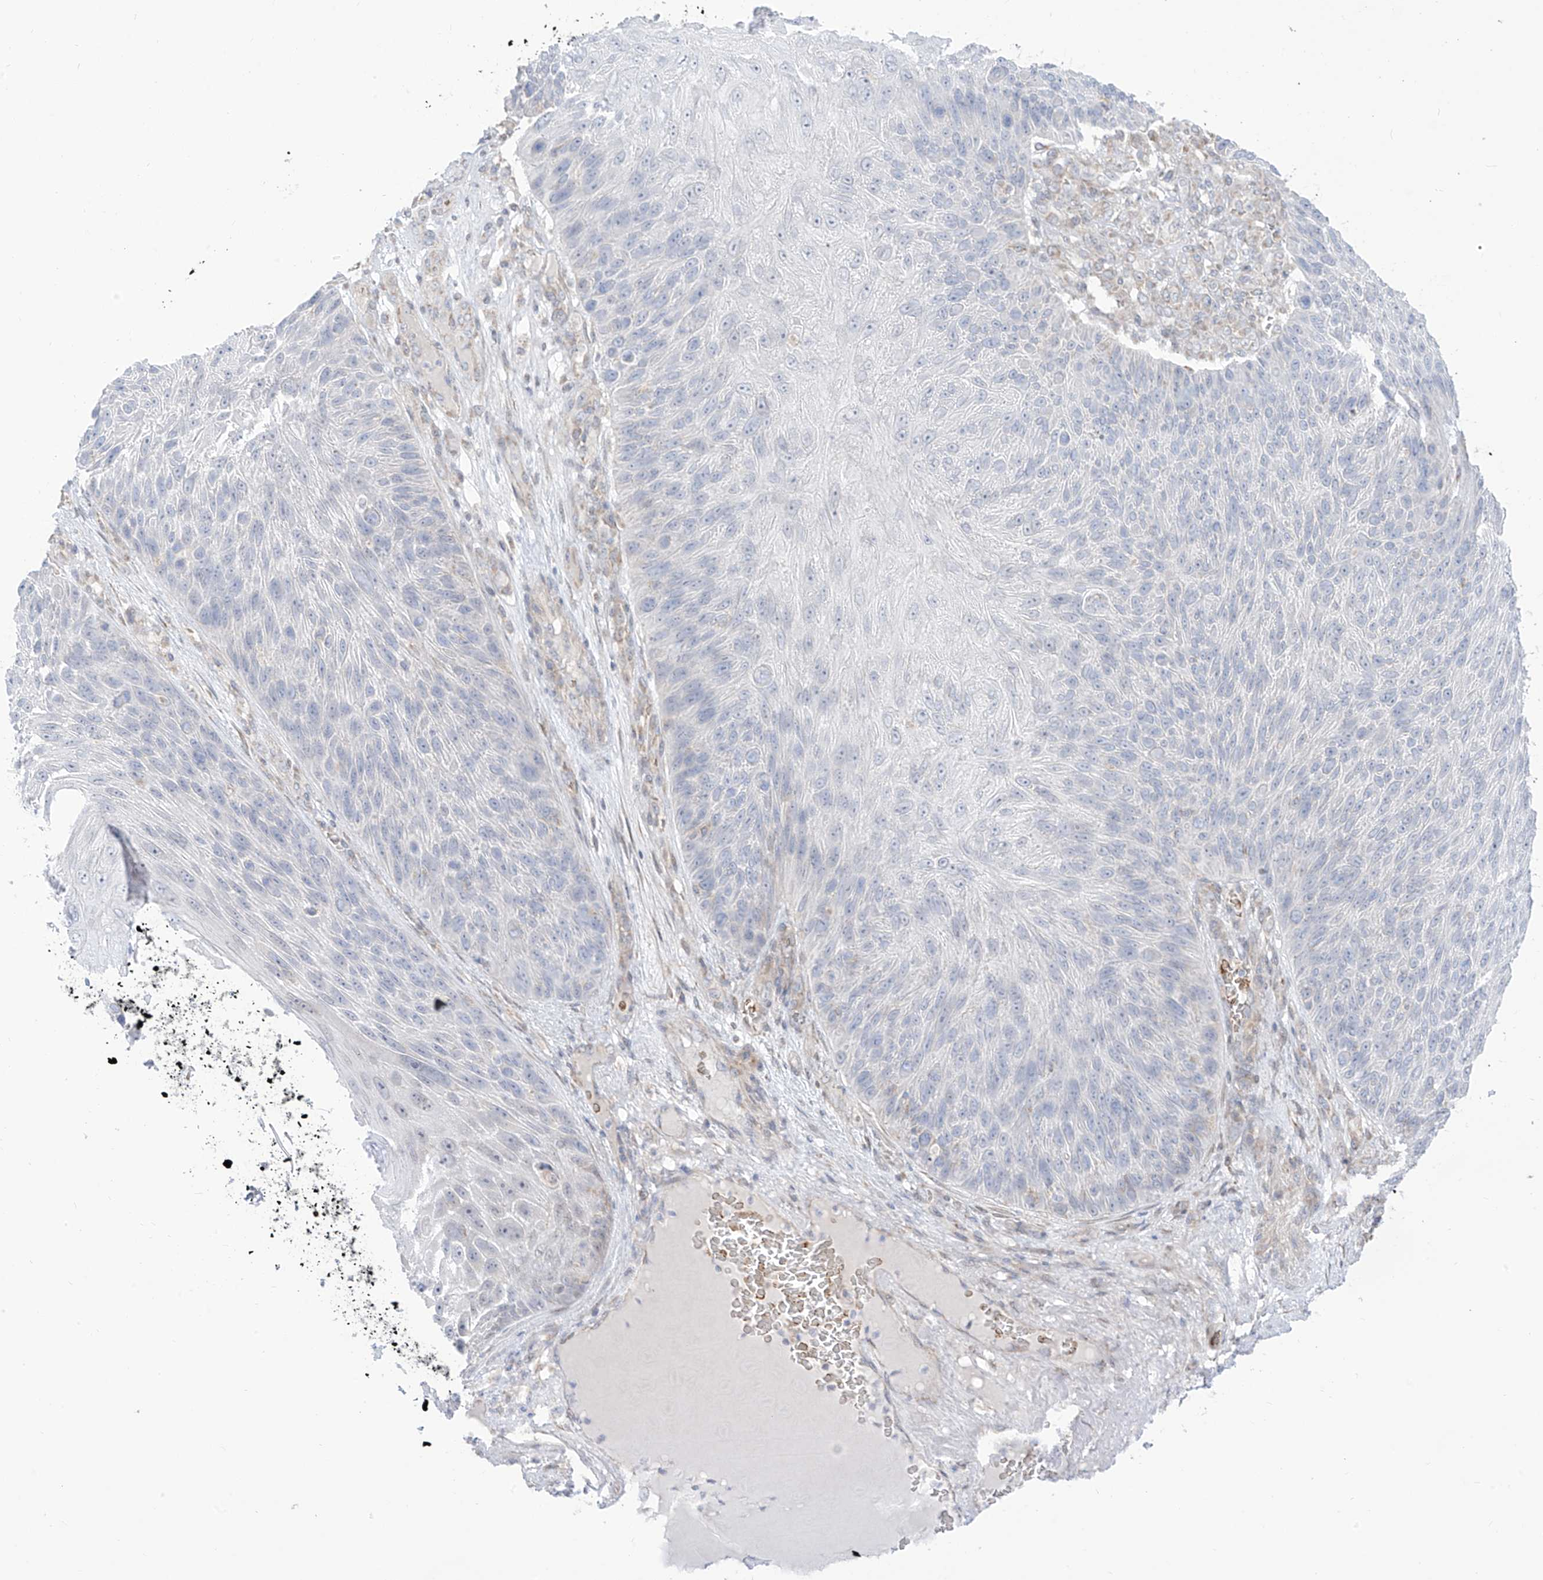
{"staining": {"intensity": "negative", "quantity": "none", "location": "none"}, "tissue": "skin cancer", "cell_type": "Tumor cells", "image_type": "cancer", "snomed": [{"axis": "morphology", "description": "Squamous cell carcinoma, NOS"}, {"axis": "topography", "description": "Skin"}], "caption": "Image shows no protein positivity in tumor cells of skin cancer (squamous cell carcinoma) tissue.", "gene": "ARHGEF40", "patient": {"sex": "female", "age": 88}}